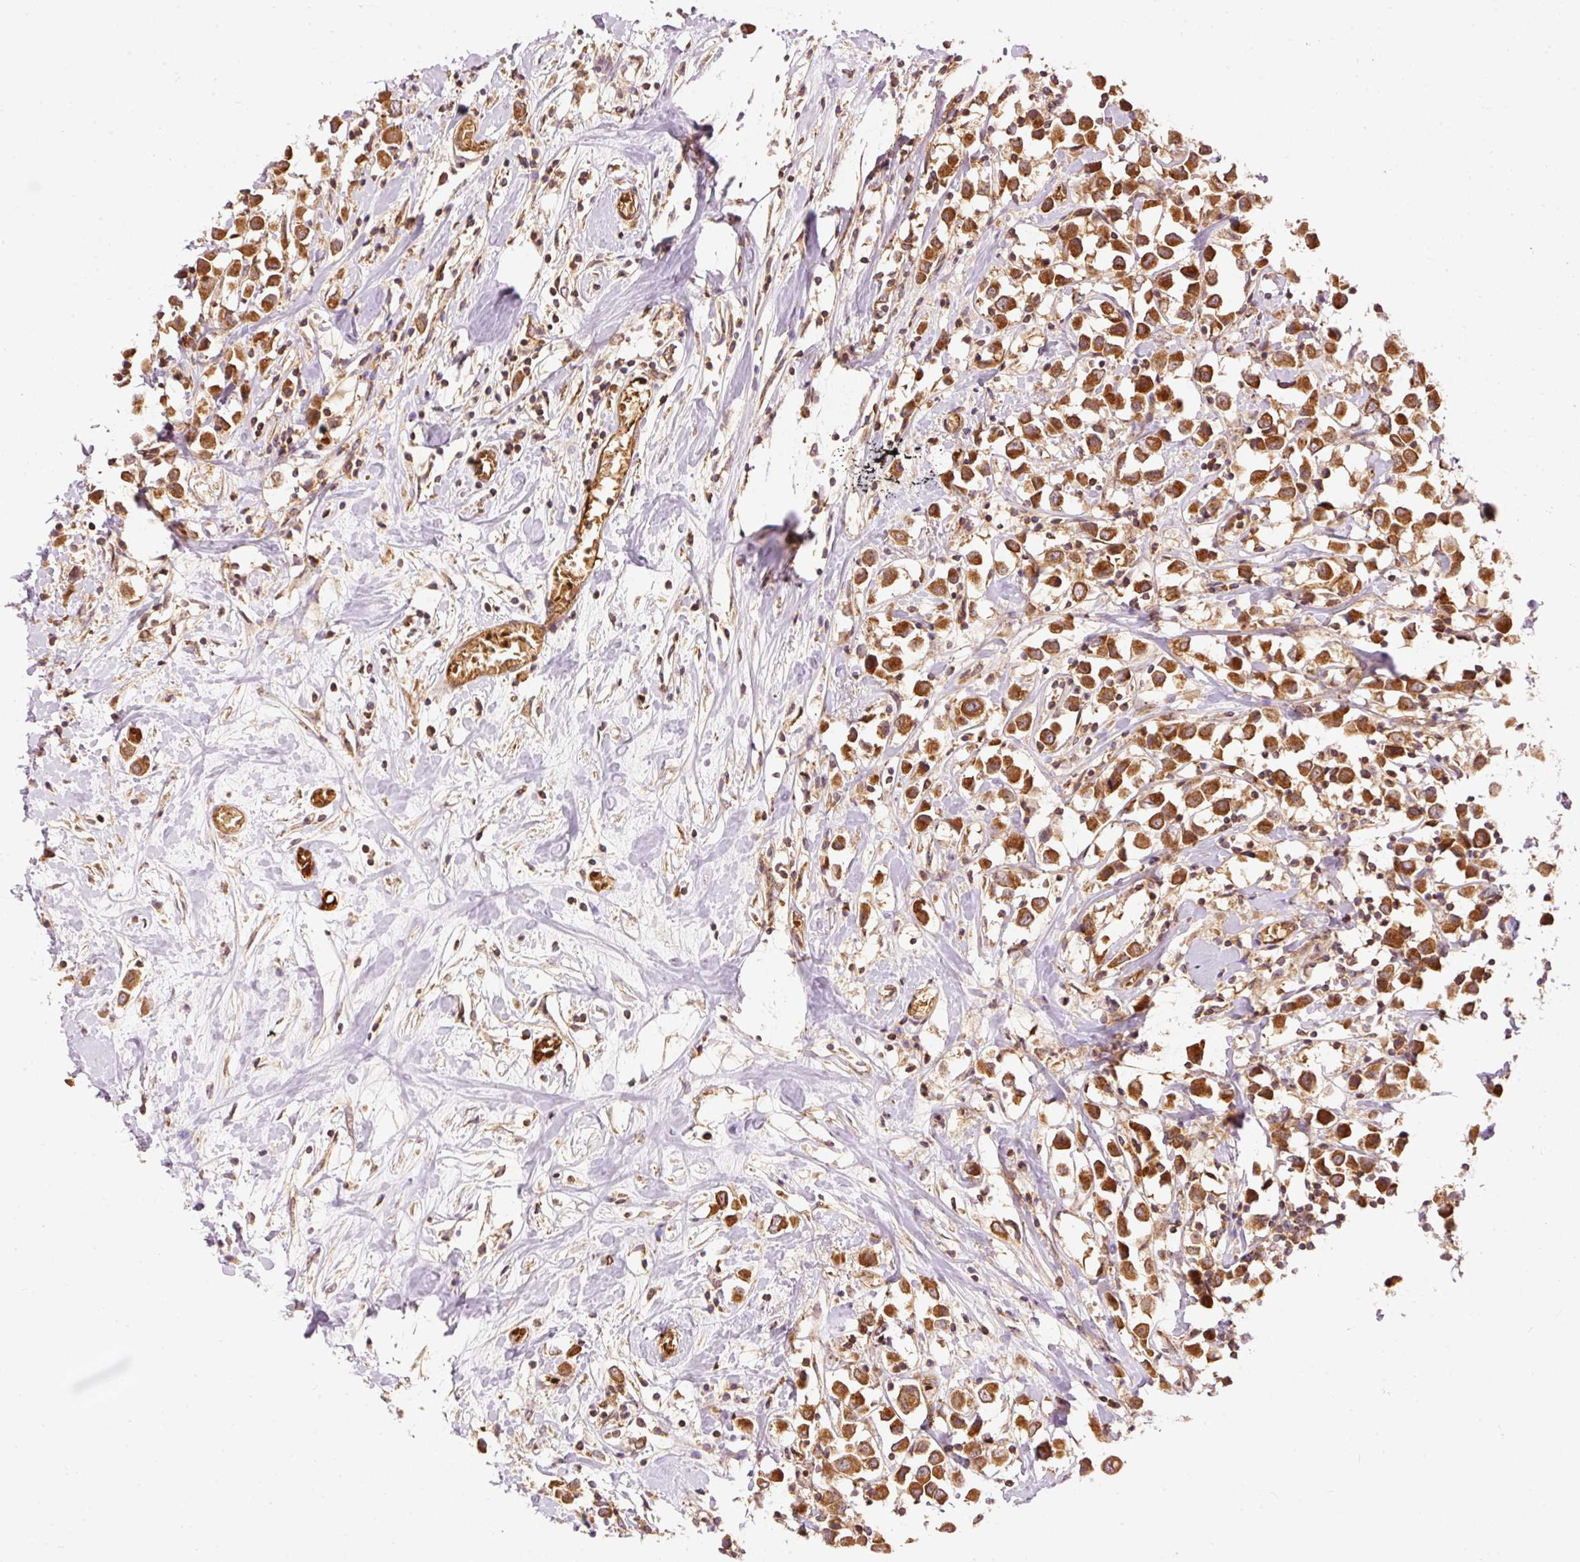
{"staining": {"intensity": "moderate", "quantity": ">75%", "location": "cytoplasmic/membranous"}, "tissue": "breast cancer", "cell_type": "Tumor cells", "image_type": "cancer", "snomed": [{"axis": "morphology", "description": "Duct carcinoma"}, {"axis": "topography", "description": "Breast"}], "caption": "Immunohistochemistry (IHC) photomicrograph of breast cancer (intraductal carcinoma) stained for a protein (brown), which reveals medium levels of moderate cytoplasmic/membranous positivity in approximately >75% of tumor cells.", "gene": "ADCY4", "patient": {"sex": "female", "age": 61}}